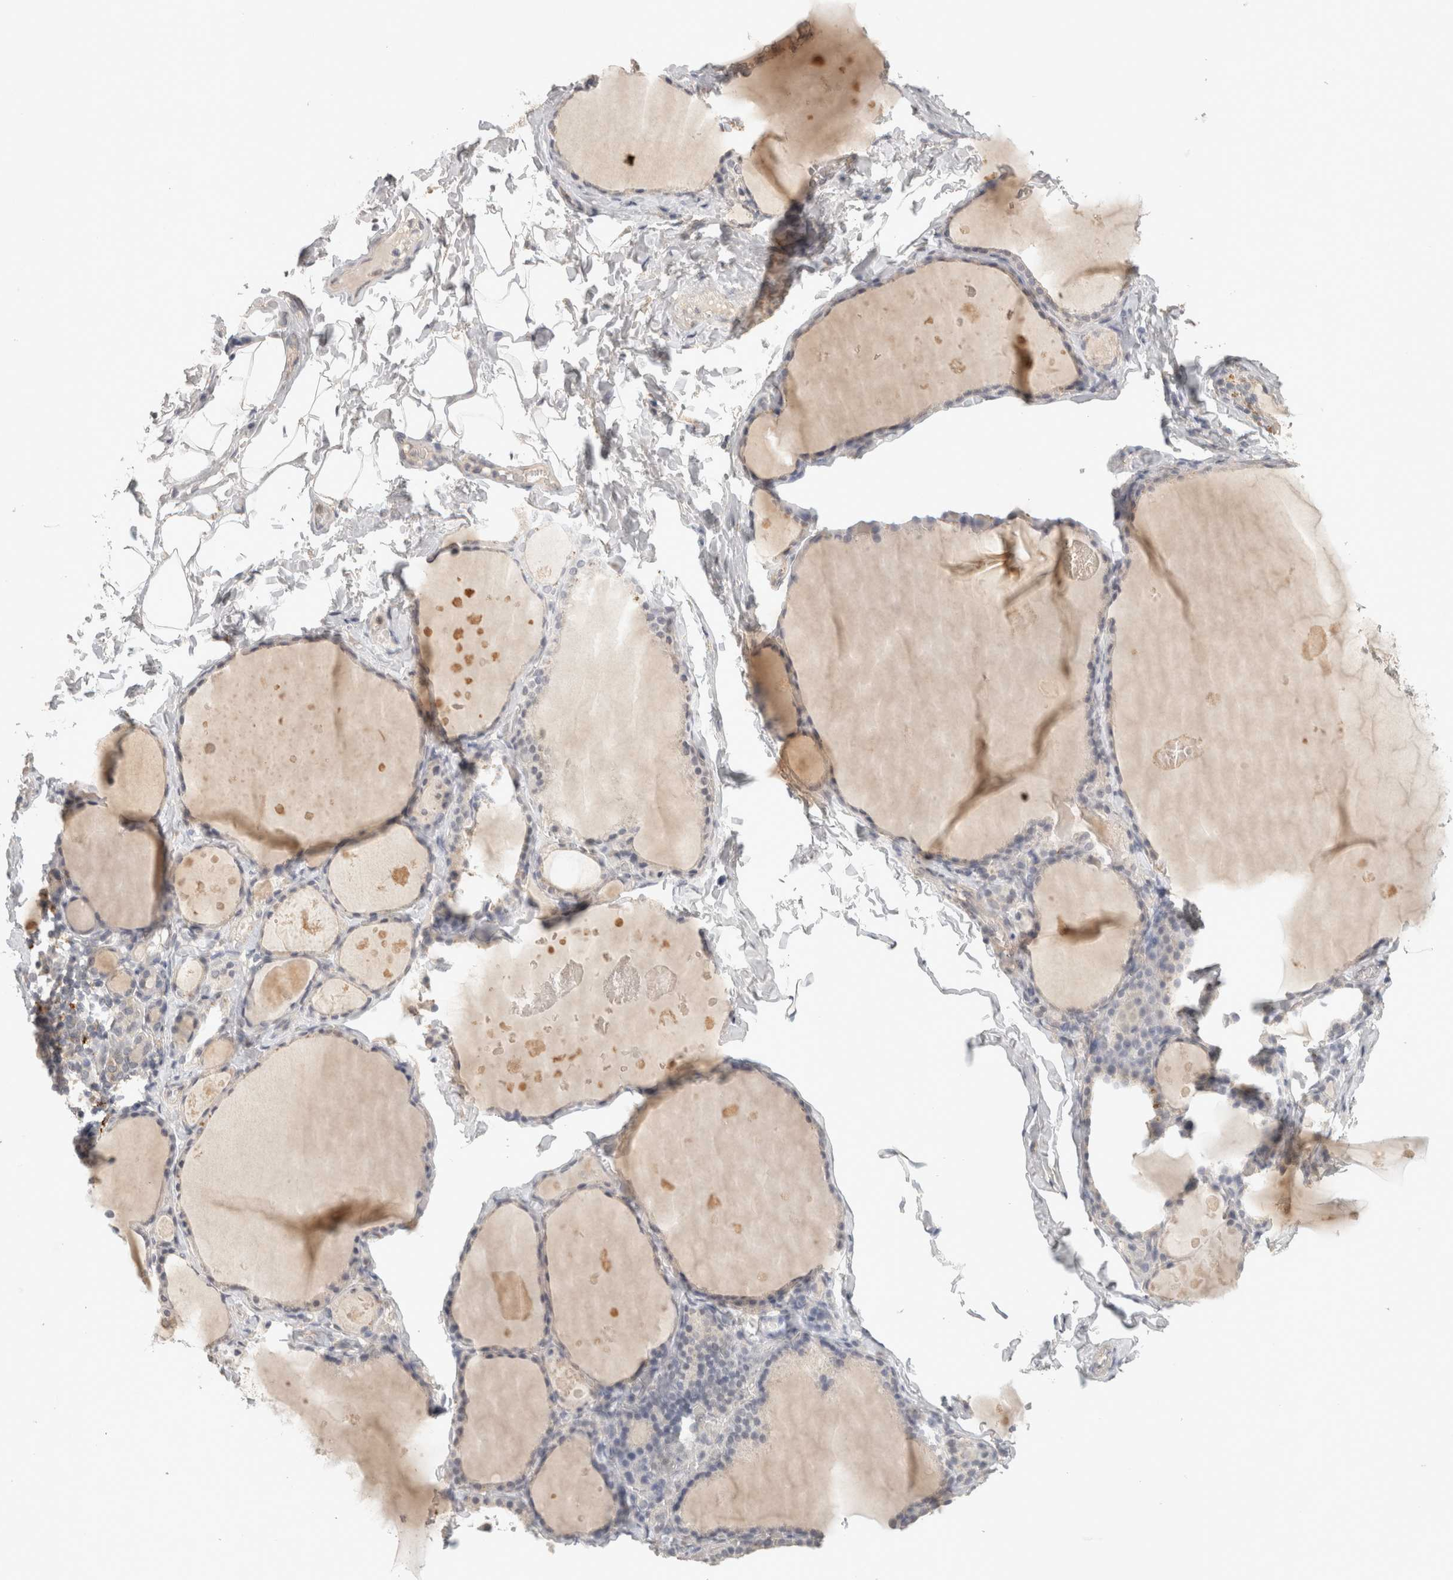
{"staining": {"intensity": "negative", "quantity": "none", "location": "none"}, "tissue": "thyroid gland", "cell_type": "Glandular cells", "image_type": "normal", "snomed": [{"axis": "morphology", "description": "Normal tissue, NOS"}, {"axis": "topography", "description": "Thyroid gland"}], "caption": "DAB immunohistochemical staining of normal human thyroid gland displays no significant staining in glandular cells.", "gene": "HAVCR2", "patient": {"sex": "male", "age": 56}}